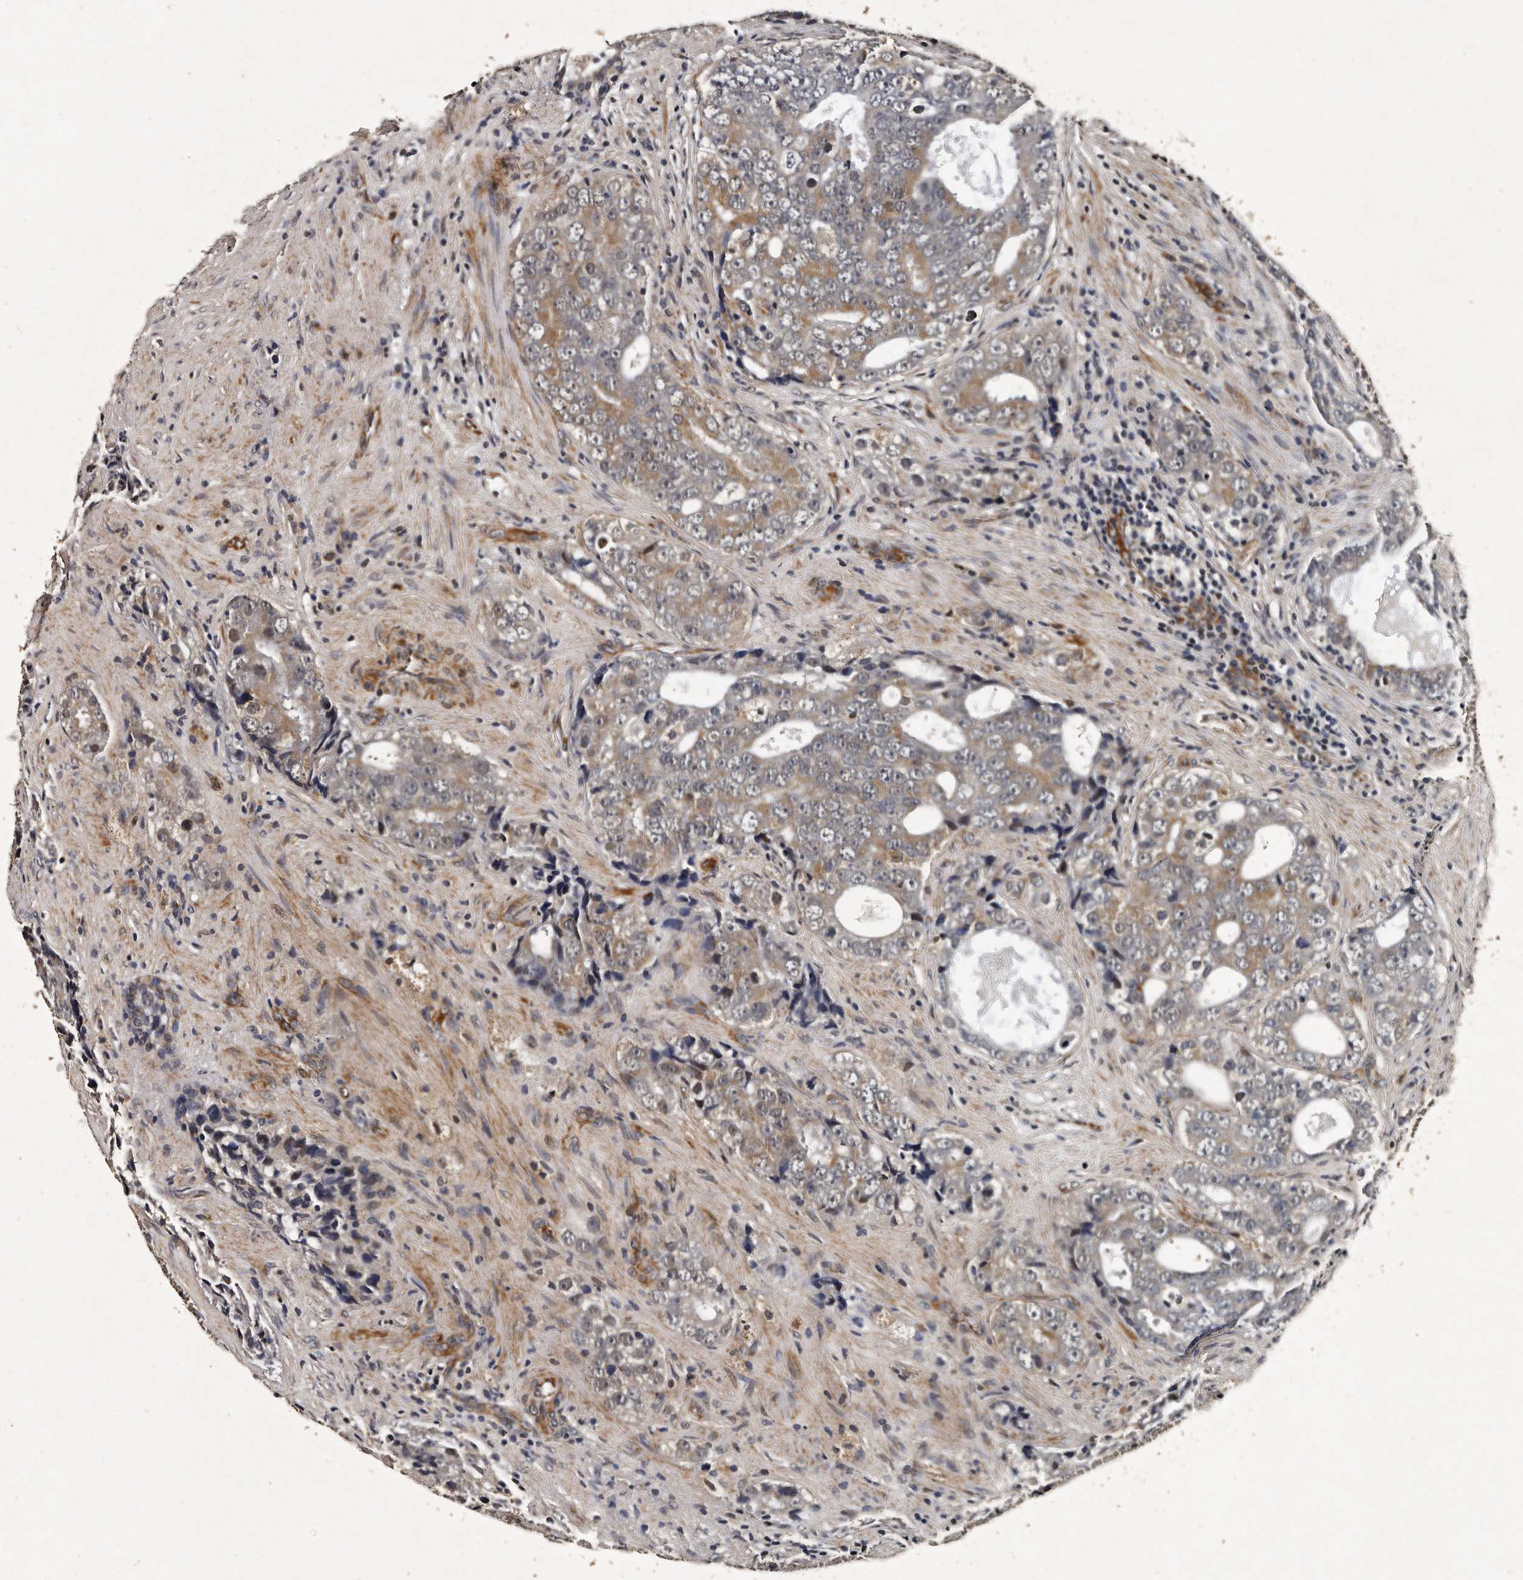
{"staining": {"intensity": "weak", "quantity": "<25%", "location": "cytoplasmic/membranous,nuclear"}, "tissue": "prostate cancer", "cell_type": "Tumor cells", "image_type": "cancer", "snomed": [{"axis": "morphology", "description": "Adenocarcinoma, High grade"}, {"axis": "topography", "description": "Prostate"}], "caption": "IHC image of neoplastic tissue: human prostate cancer stained with DAB (3,3'-diaminobenzidine) shows no significant protein staining in tumor cells.", "gene": "CPNE3", "patient": {"sex": "male", "age": 56}}